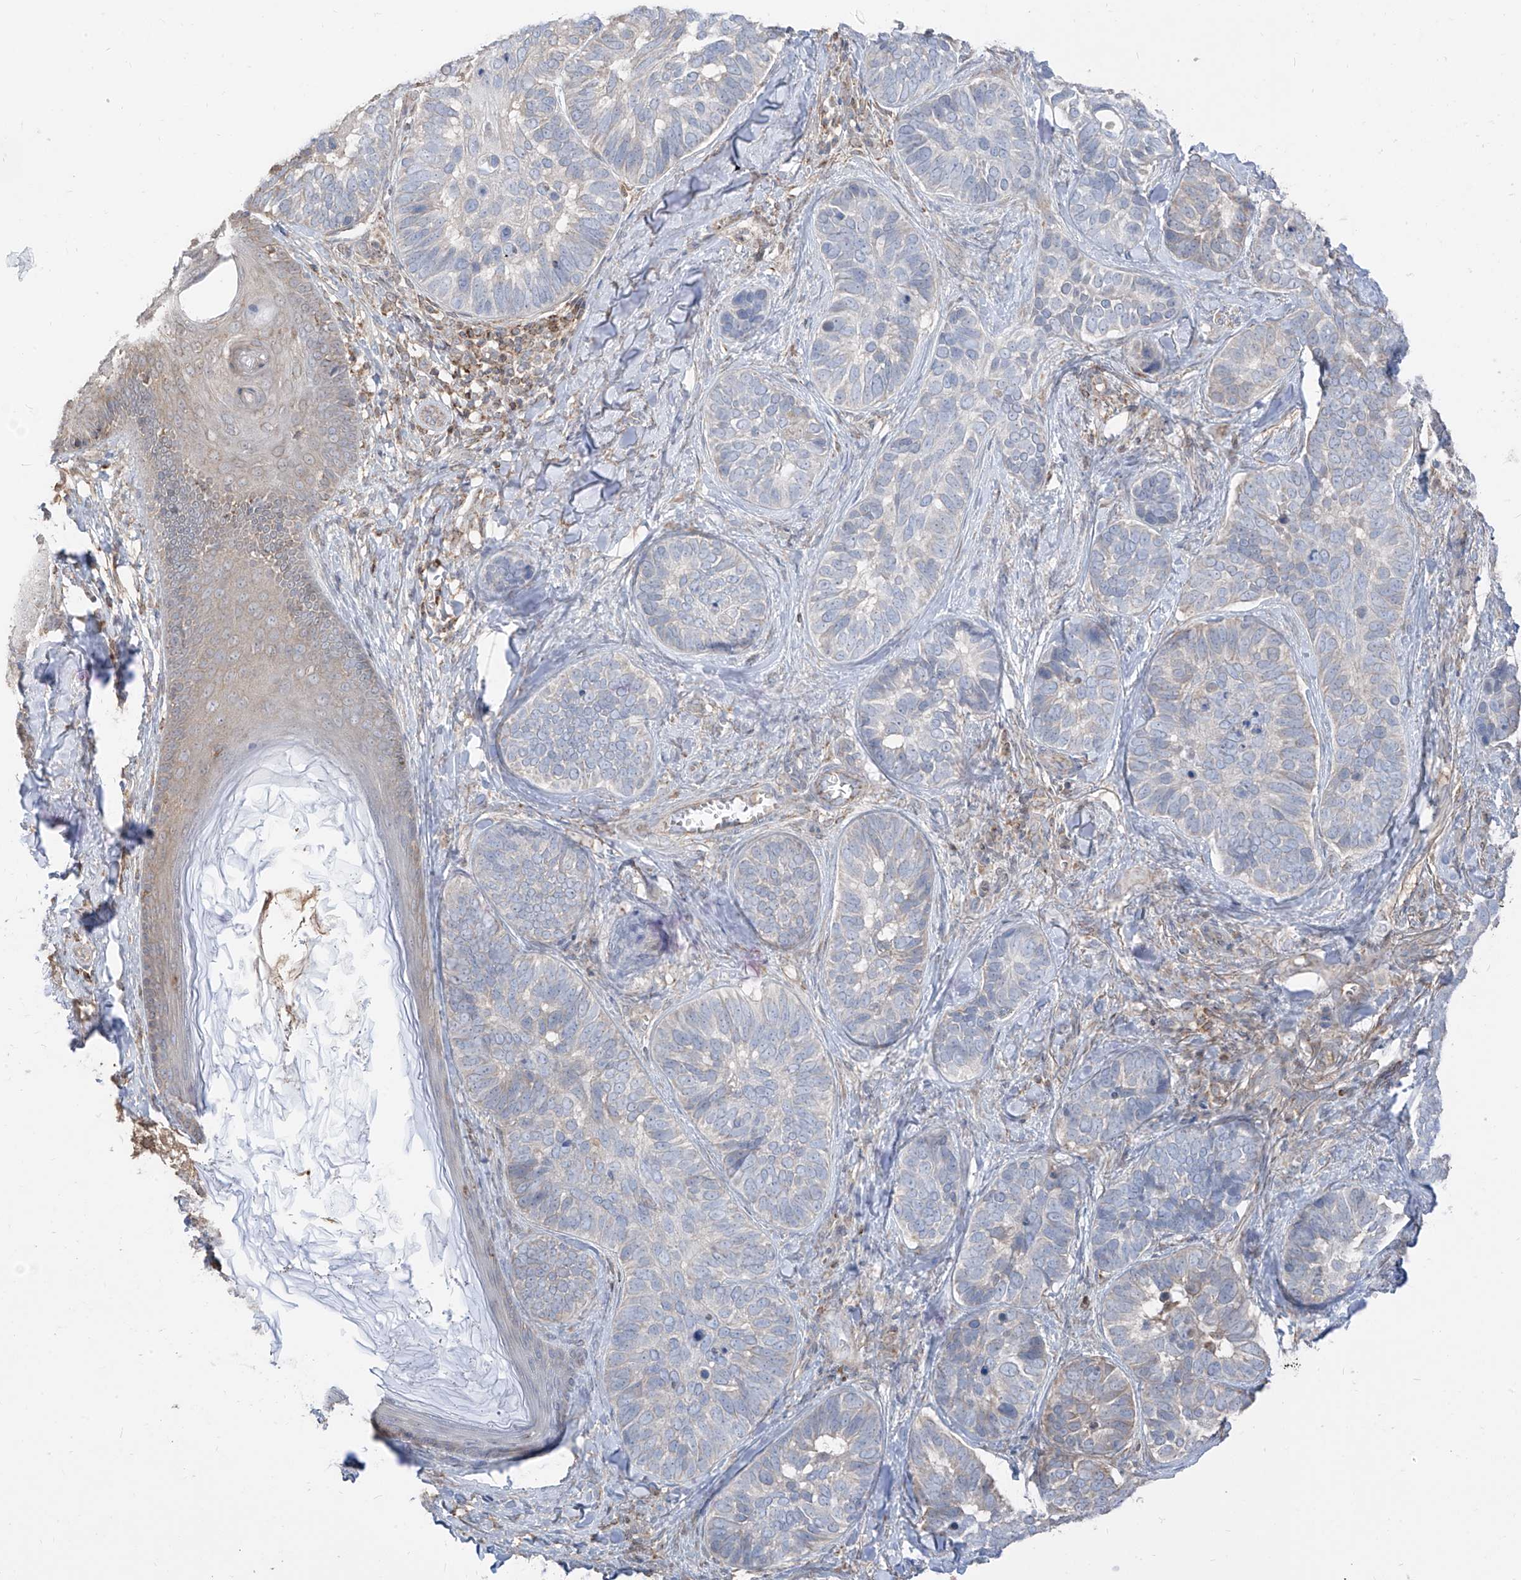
{"staining": {"intensity": "negative", "quantity": "none", "location": "none"}, "tissue": "skin cancer", "cell_type": "Tumor cells", "image_type": "cancer", "snomed": [{"axis": "morphology", "description": "Basal cell carcinoma"}, {"axis": "topography", "description": "Skin"}], "caption": "An immunohistochemistry histopathology image of basal cell carcinoma (skin) is shown. There is no staining in tumor cells of basal cell carcinoma (skin).", "gene": "ETHE1", "patient": {"sex": "male", "age": 62}}